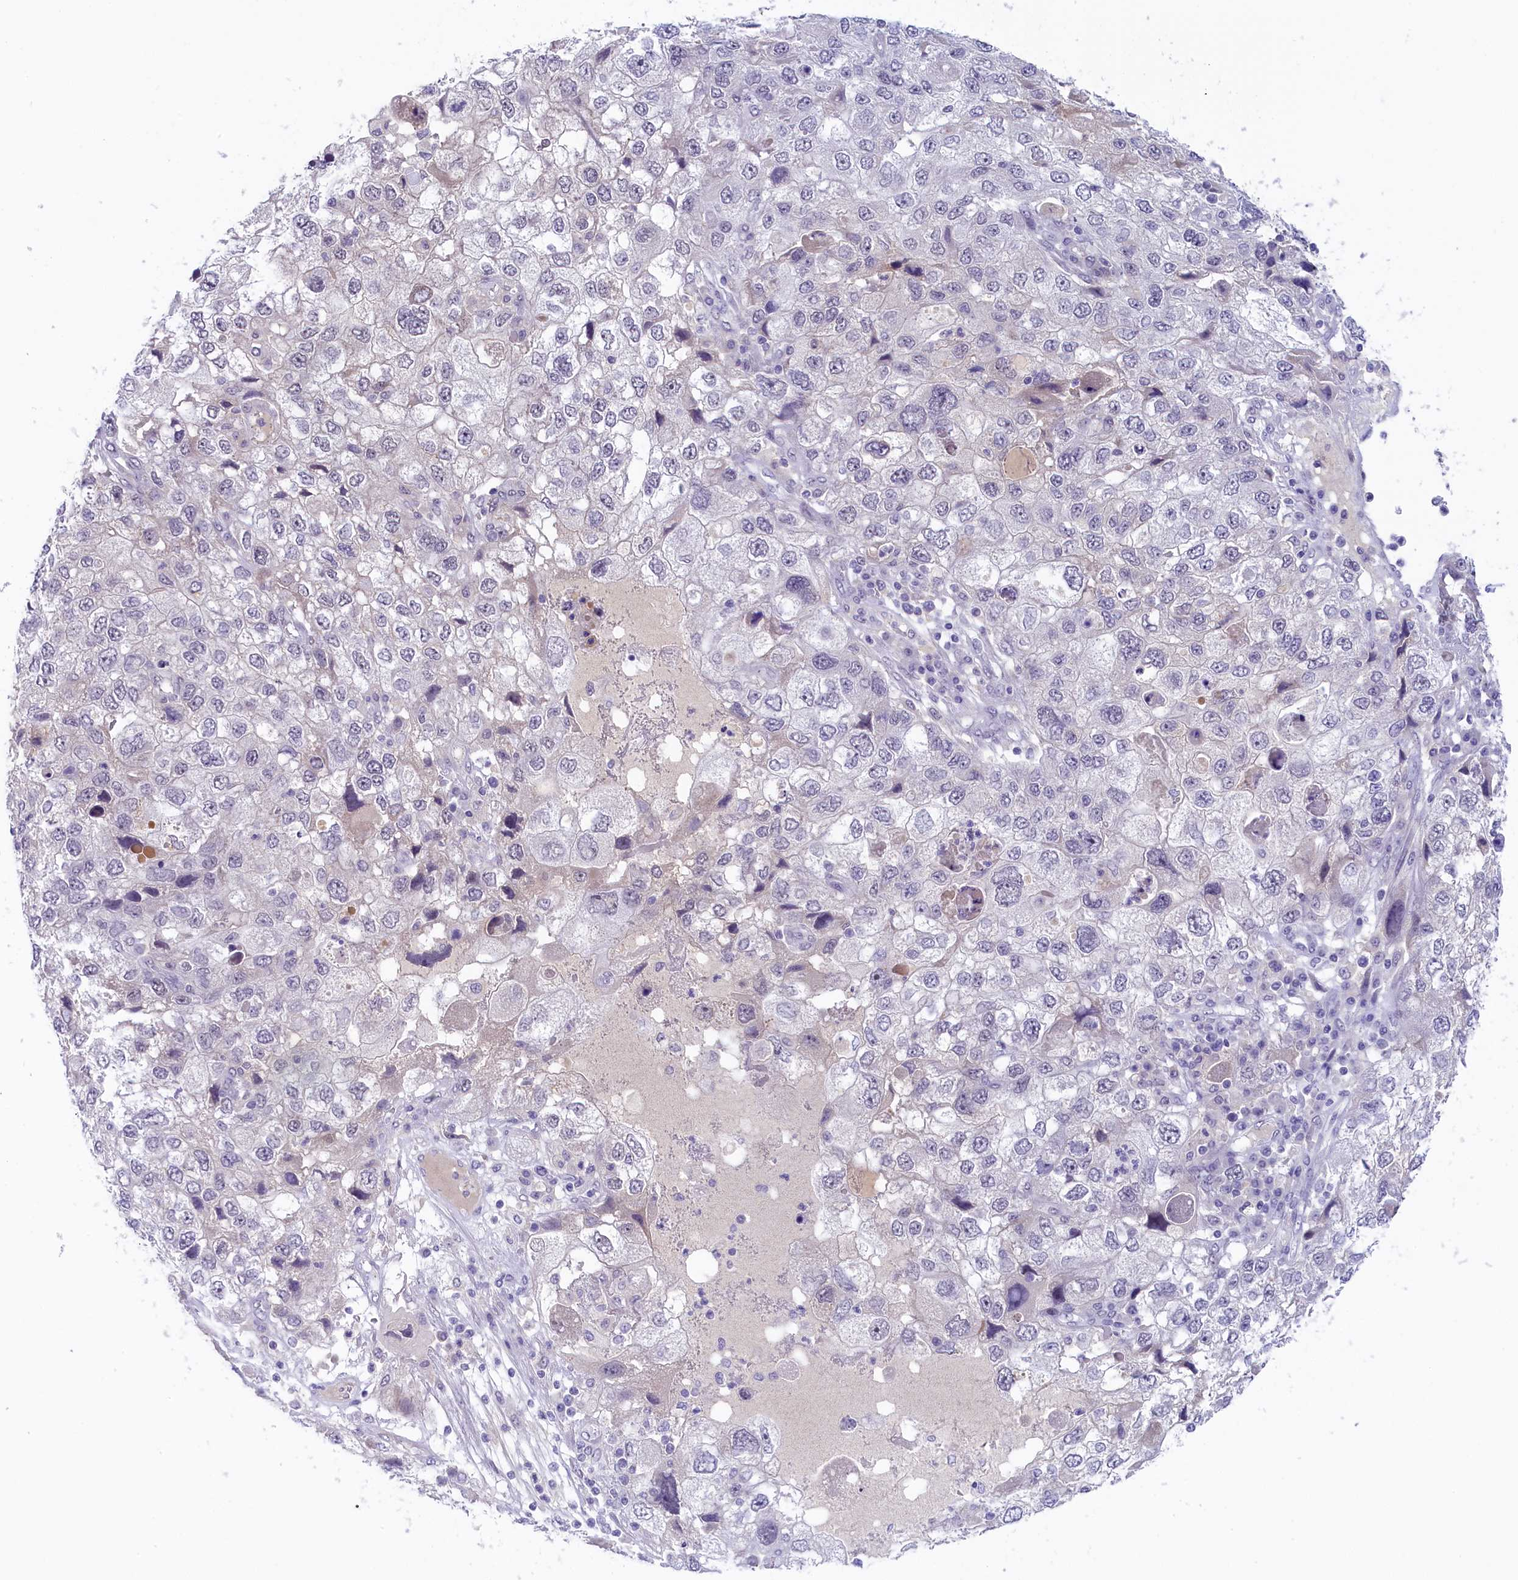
{"staining": {"intensity": "negative", "quantity": "none", "location": "none"}, "tissue": "endometrial cancer", "cell_type": "Tumor cells", "image_type": "cancer", "snomed": [{"axis": "morphology", "description": "Adenocarcinoma, NOS"}, {"axis": "topography", "description": "Endometrium"}], "caption": "A micrograph of endometrial cancer (adenocarcinoma) stained for a protein displays no brown staining in tumor cells.", "gene": "CRAMP1", "patient": {"sex": "female", "age": 49}}